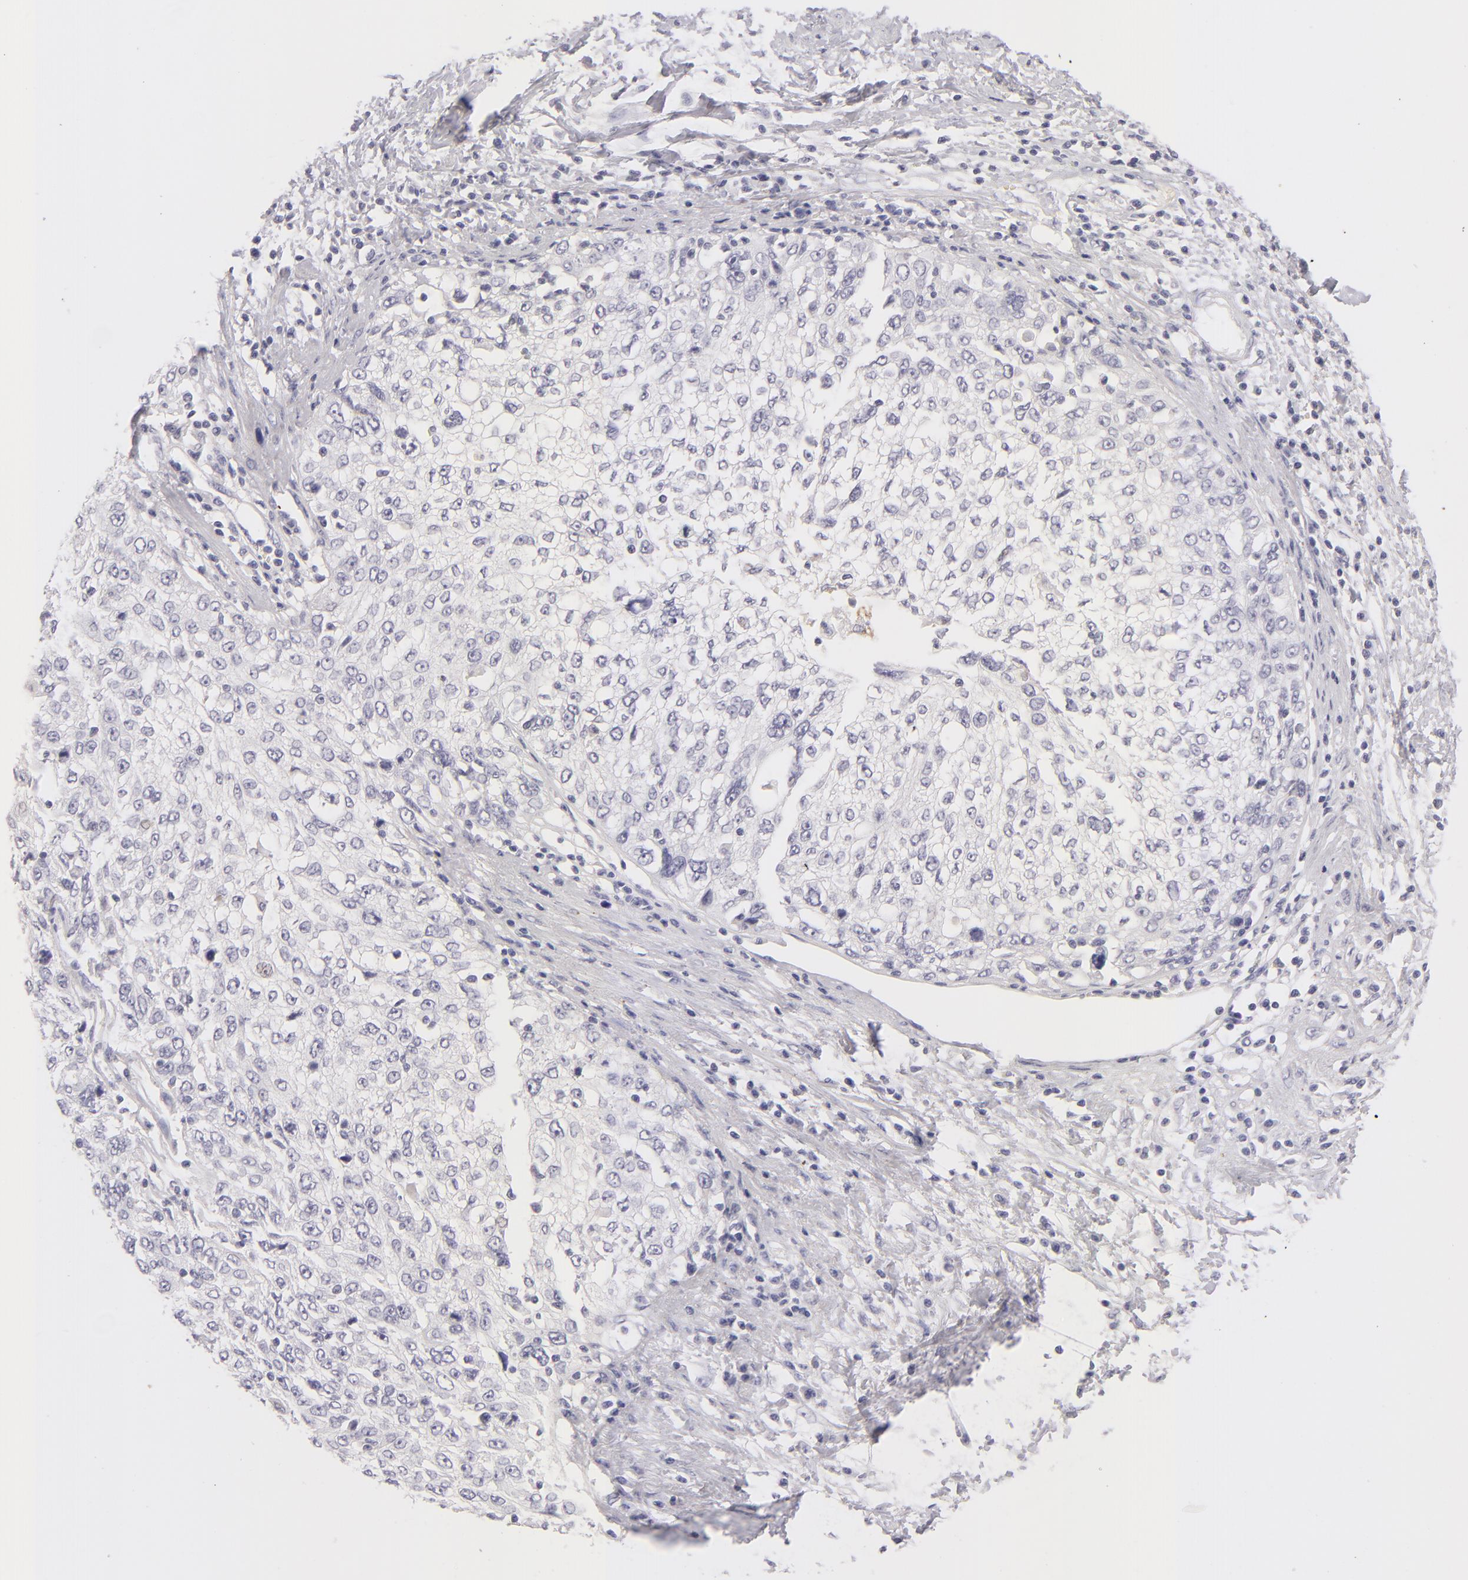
{"staining": {"intensity": "negative", "quantity": "none", "location": "none"}, "tissue": "cervical cancer", "cell_type": "Tumor cells", "image_type": "cancer", "snomed": [{"axis": "morphology", "description": "Squamous cell carcinoma, NOS"}, {"axis": "topography", "description": "Cervix"}], "caption": "Immunohistochemical staining of squamous cell carcinoma (cervical) reveals no significant positivity in tumor cells.", "gene": "TNNC1", "patient": {"sex": "female", "age": 57}}